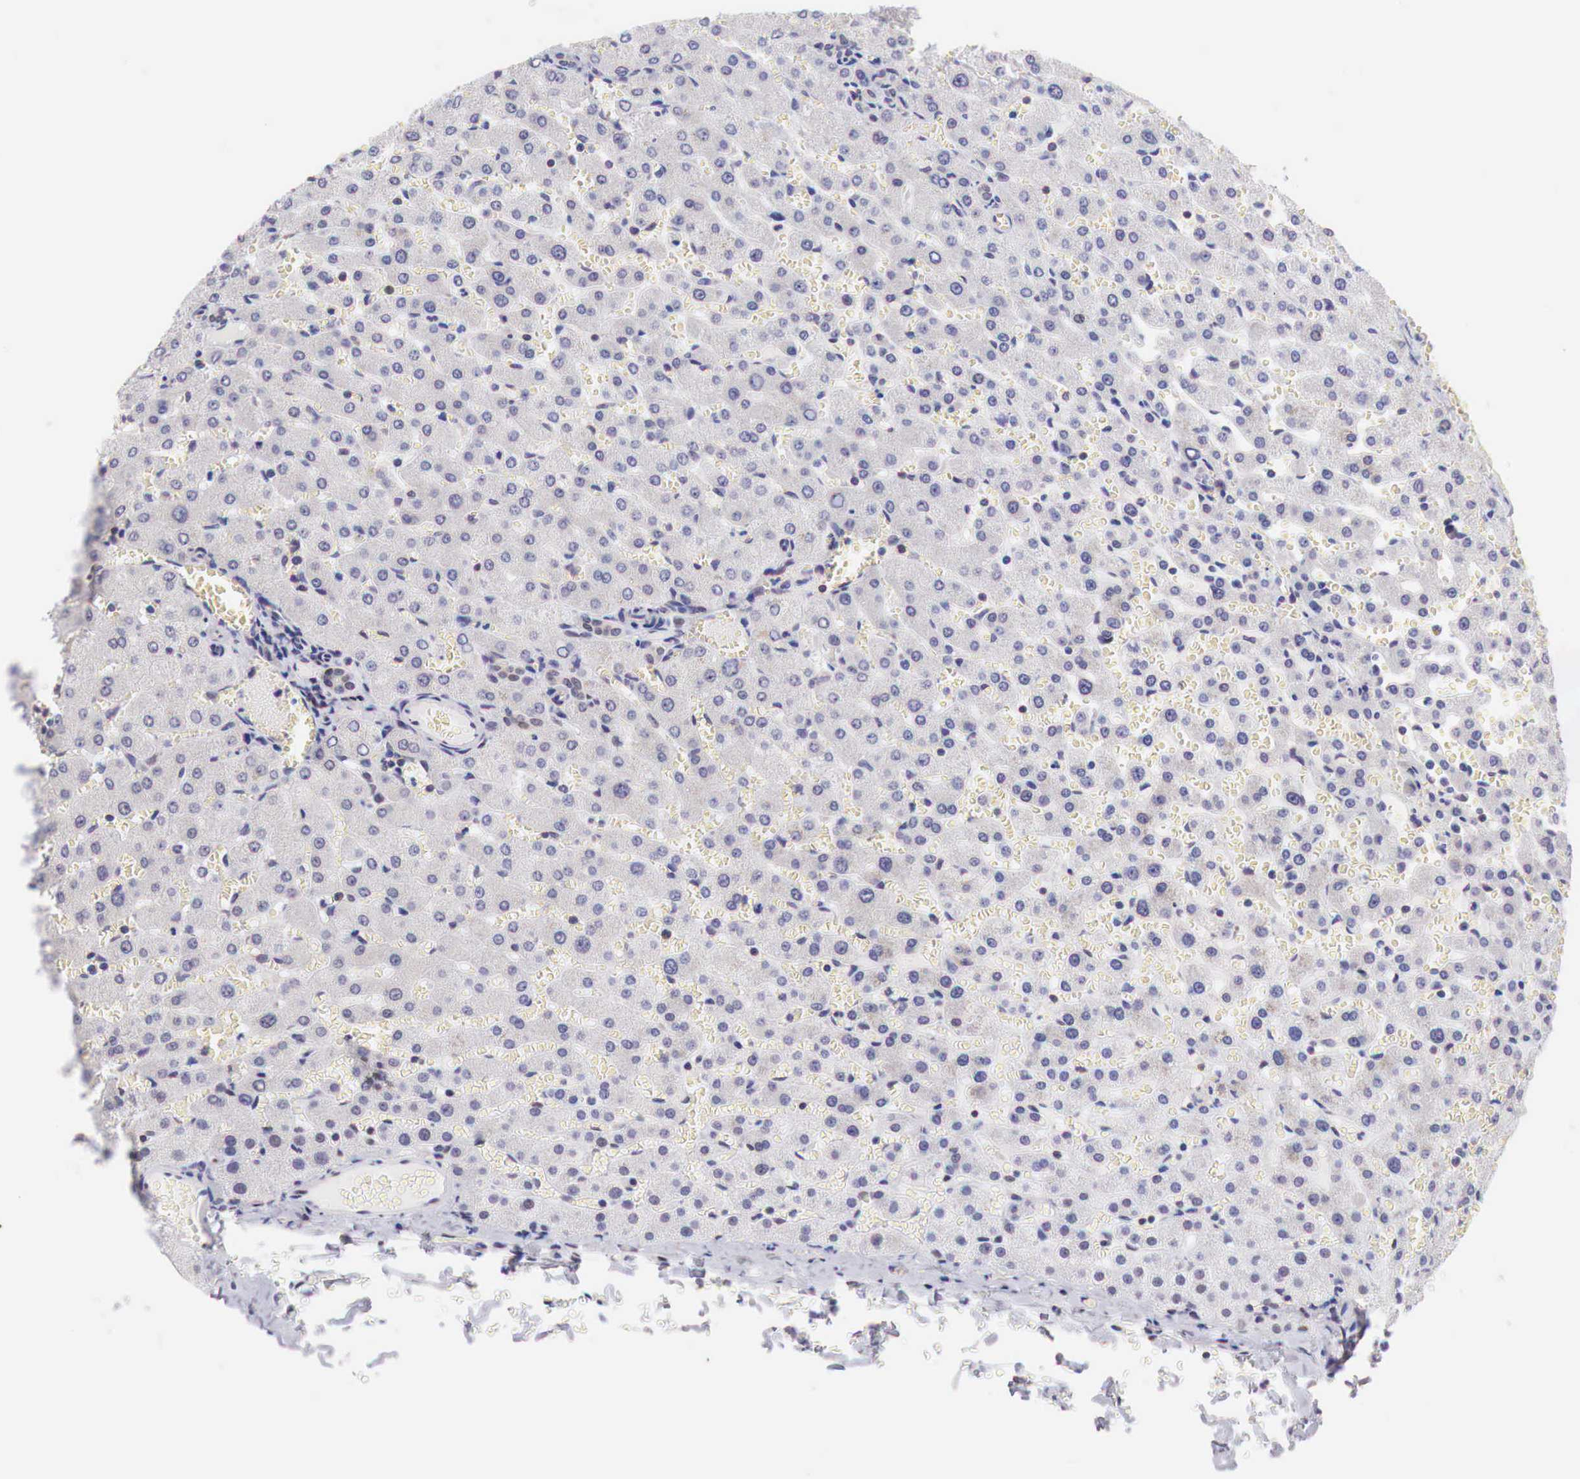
{"staining": {"intensity": "weak", "quantity": "25%-75%", "location": "cytoplasmic/membranous"}, "tissue": "liver", "cell_type": "Cholangiocytes", "image_type": "normal", "snomed": [{"axis": "morphology", "description": "Normal tissue, NOS"}, {"axis": "topography", "description": "Liver"}], "caption": "Protein expression analysis of unremarkable liver displays weak cytoplasmic/membranous positivity in approximately 25%-75% of cholangiocytes. (brown staining indicates protein expression, while blue staining denotes nuclei).", "gene": "PABIR2", "patient": {"sex": "female", "age": 30}}